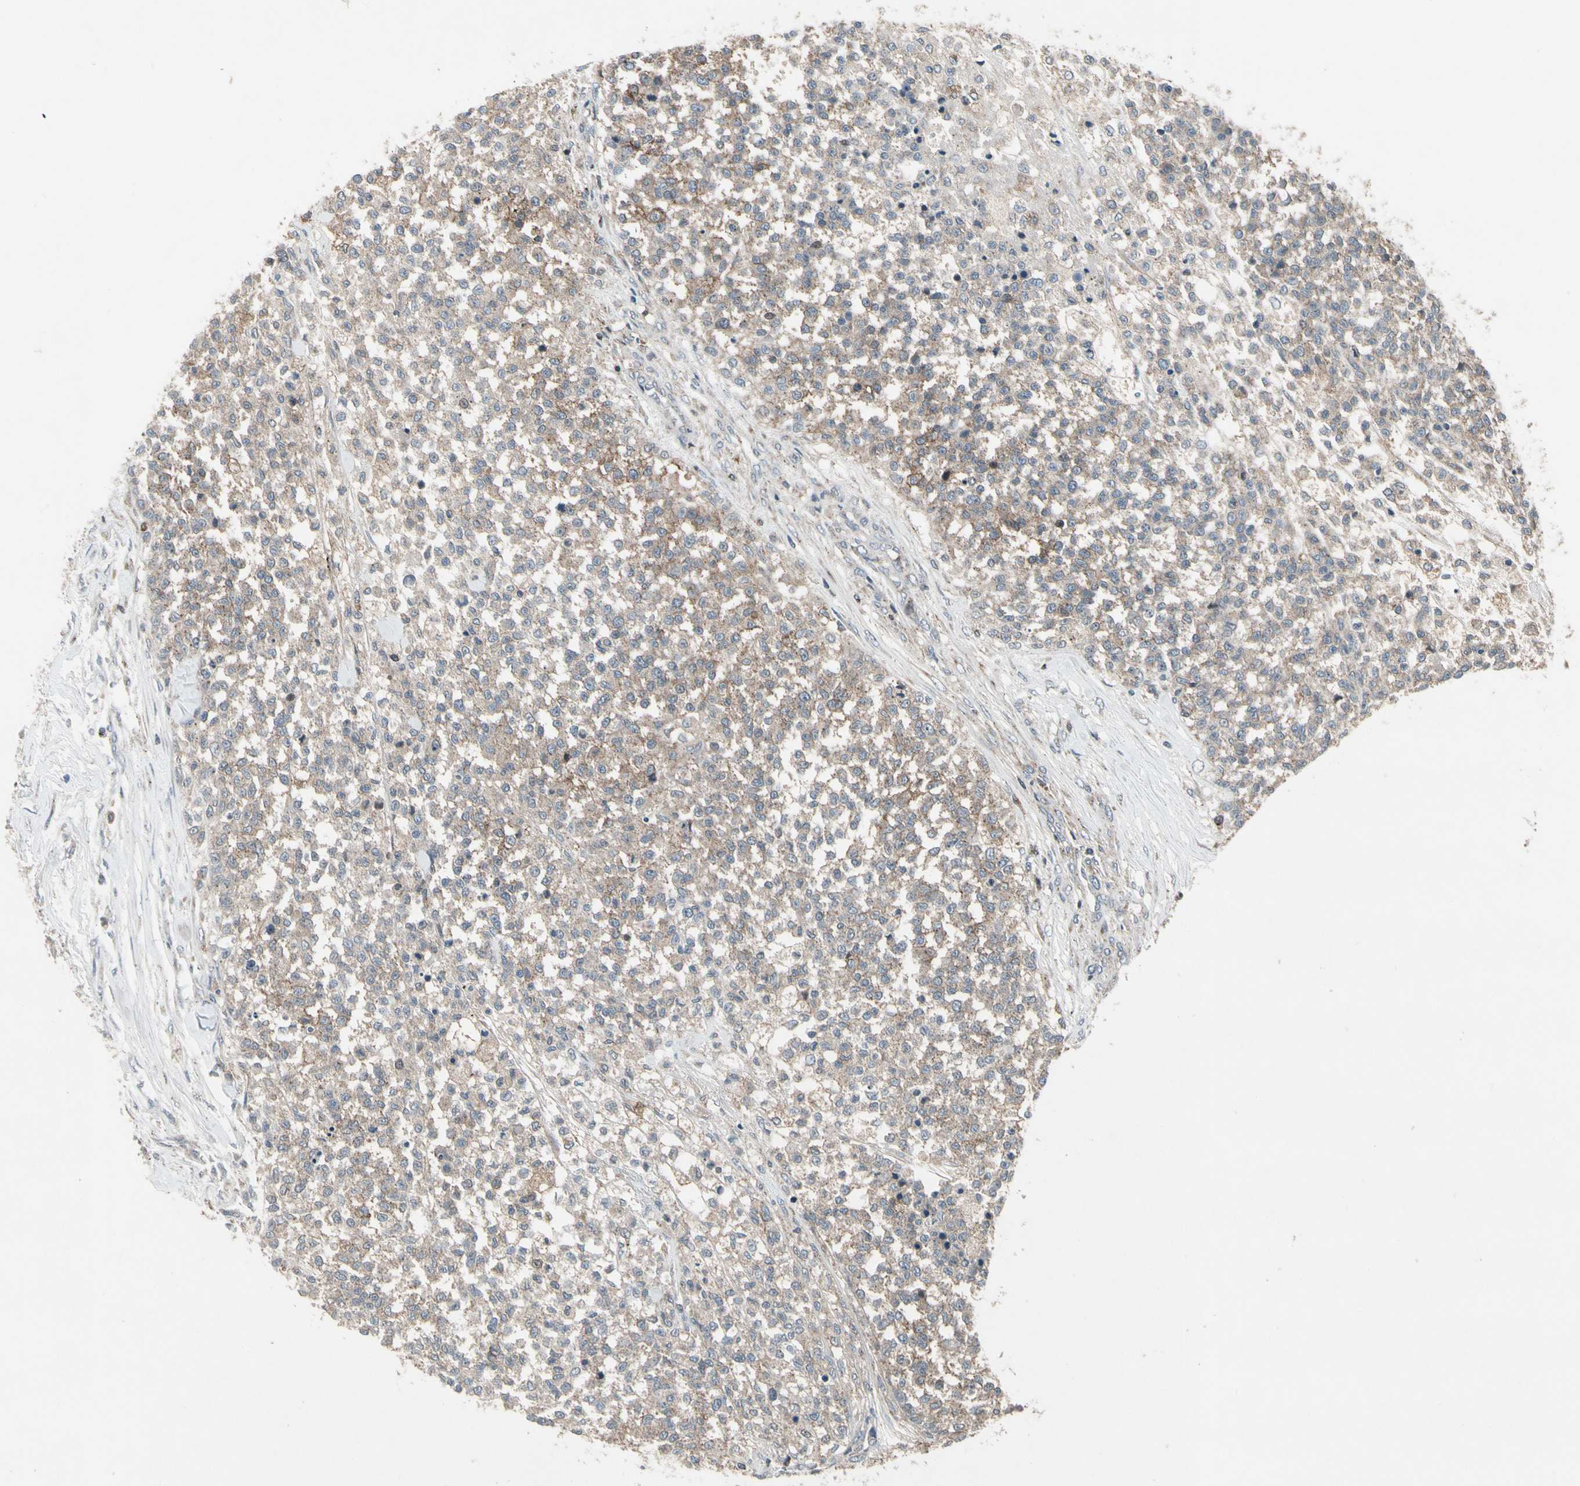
{"staining": {"intensity": "weak", "quantity": "25%-75%", "location": "cytoplasmic/membranous"}, "tissue": "testis cancer", "cell_type": "Tumor cells", "image_type": "cancer", "snomed": [{"axis": "morphology", "description": "Seminoma, NOS"}, {"axis": "topography", "description": "Testis"}], "caption": "A micrograph of human testis cancer (seminoma) stained for a protein exhibits weak cytoplasmic/membranous brown staining in tumor cells.", "gene": "NMI", "patient": {"sex": "male", "age": 59}}